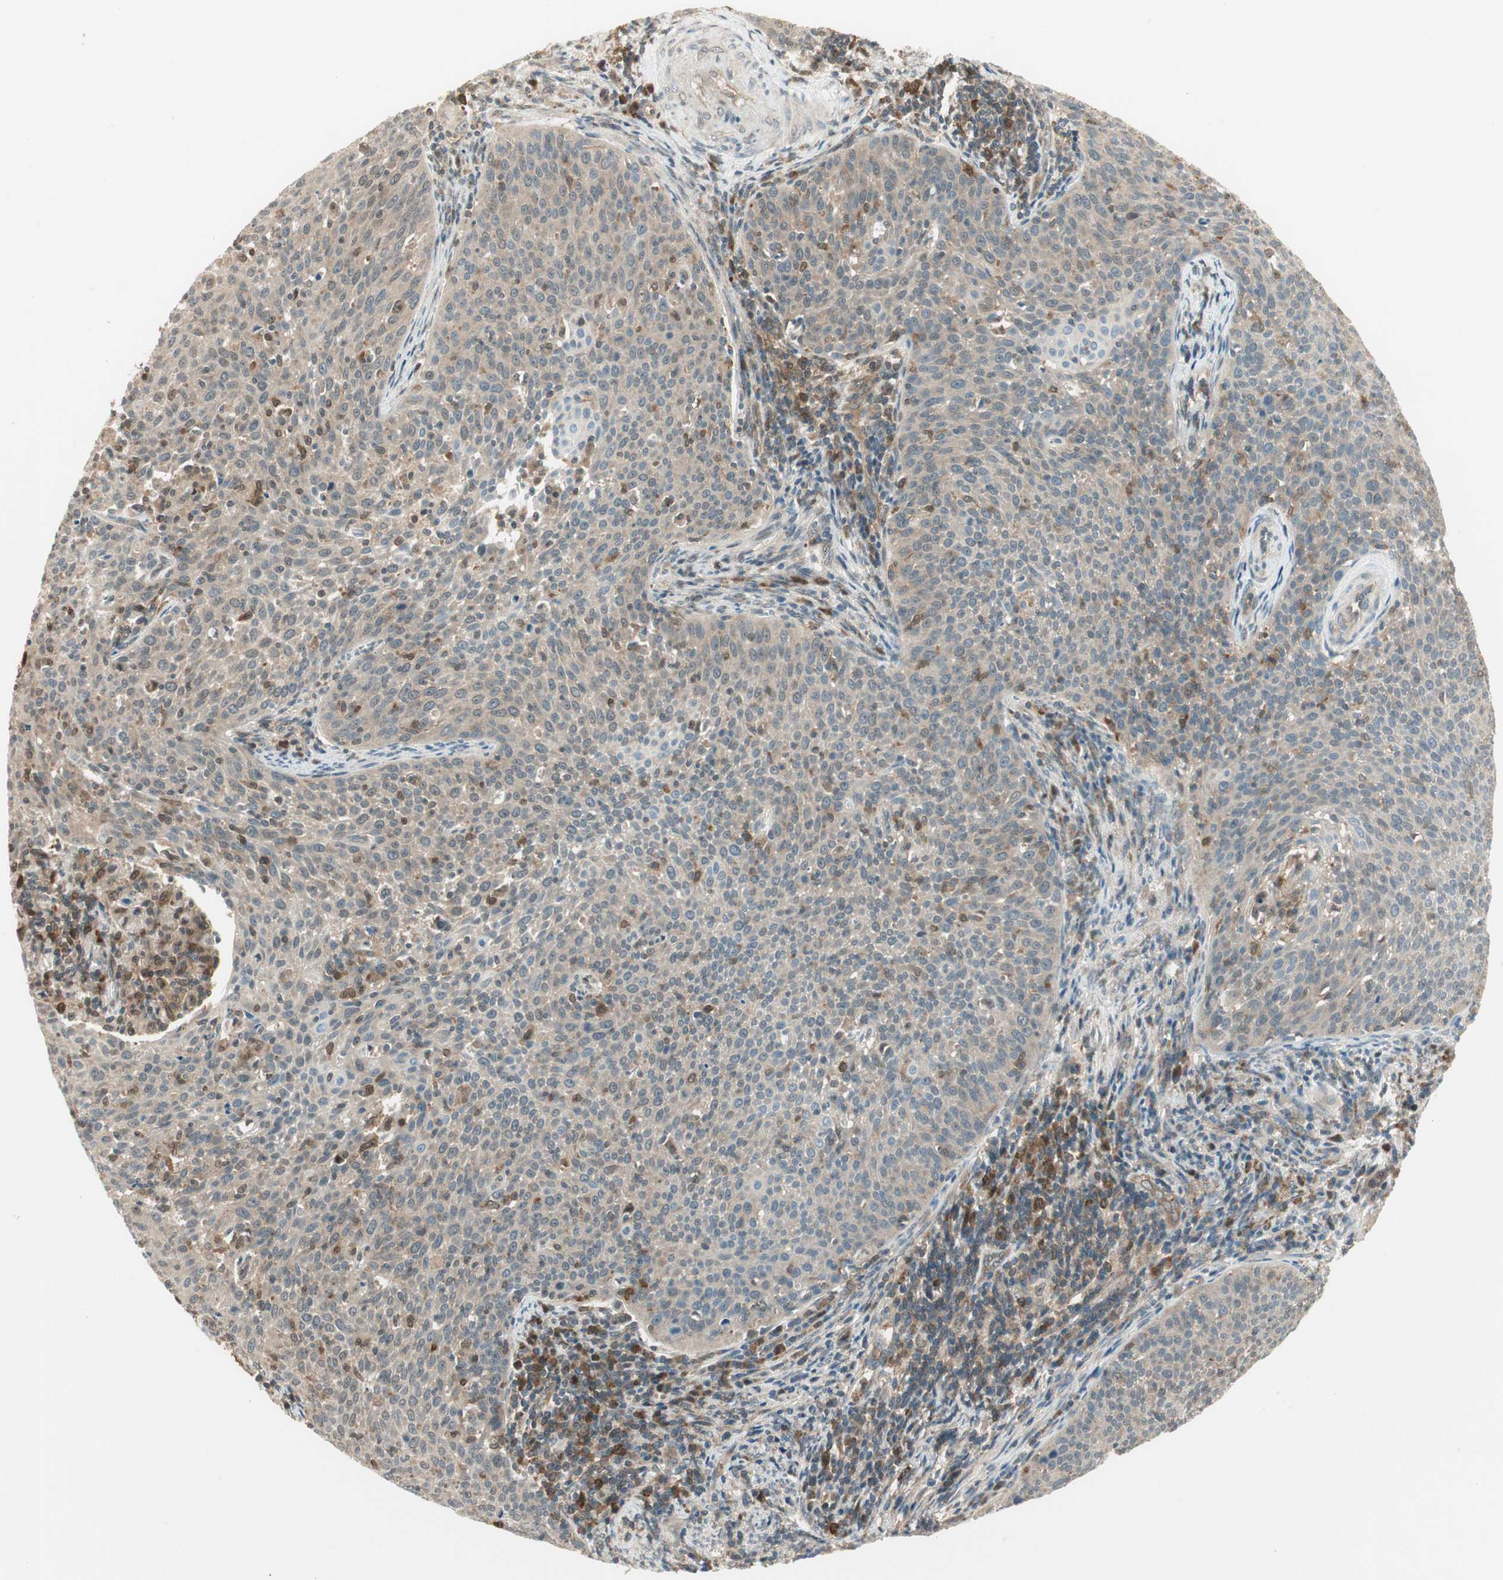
{"staining": {"intensity": "weak", "quantity": "<25%", "location": "cytoplasmic/membranous"}, "tissue": "cervical cancer", "cell_type": "Tumor cells", "image_type": "cancer", "snomed": [{"axis": "morphology", "description": "Squamous cell carcinoma, NOS"}, {"axis": "topography", "description": "Cervix"}], "caption": "High magnification brightfield microscopy of squamous cell carcinoma (cervical) stained with DAB (brown) and counterstained with hematoxylin (blue): tumor cells show no significant staining.", "gene": "IPO5", "patient": {"sex": "female", "age": 38}}